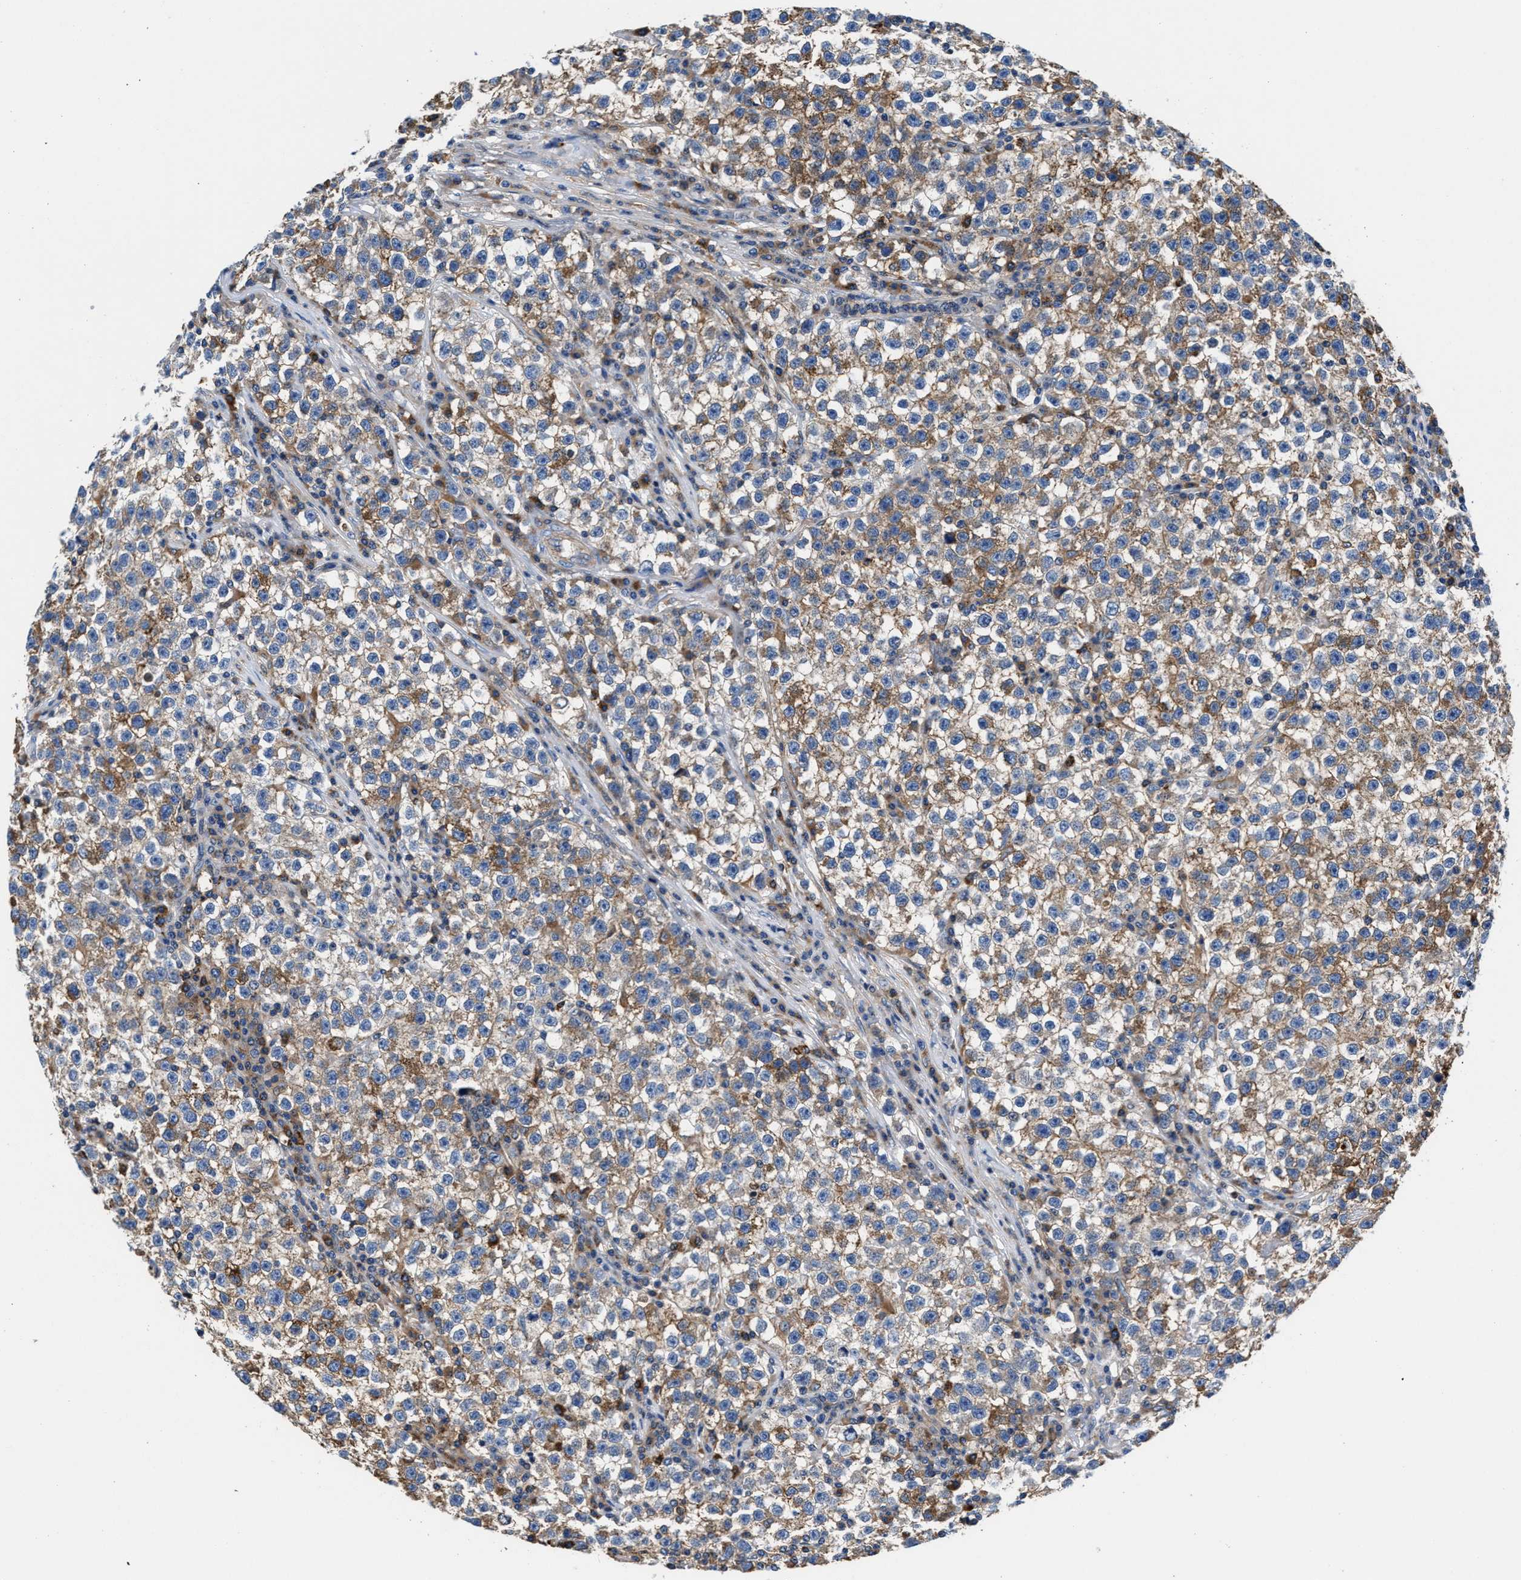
{"staining": {"intensity": "moderate", "quantity": ">75%", "location": "cytoplasmic/membranous"}, "tissue": "testis cancer", "cell_type": "Tumor cells", "image_type": "cancer", "snomed": [{"axis": "morphology", "description": "Seminoma, NOS"}, {"axis": "topography", "description": "Testis"}], "caption": "Immunohistochemical staining of seminoma (testis) demonstrates medium levels of moderate cytoplasmic/membranous protein positivity in about >75% of tumor cells.", "gene": "PPP1R9B", "patient": {"sex": "male", "age": 22}}